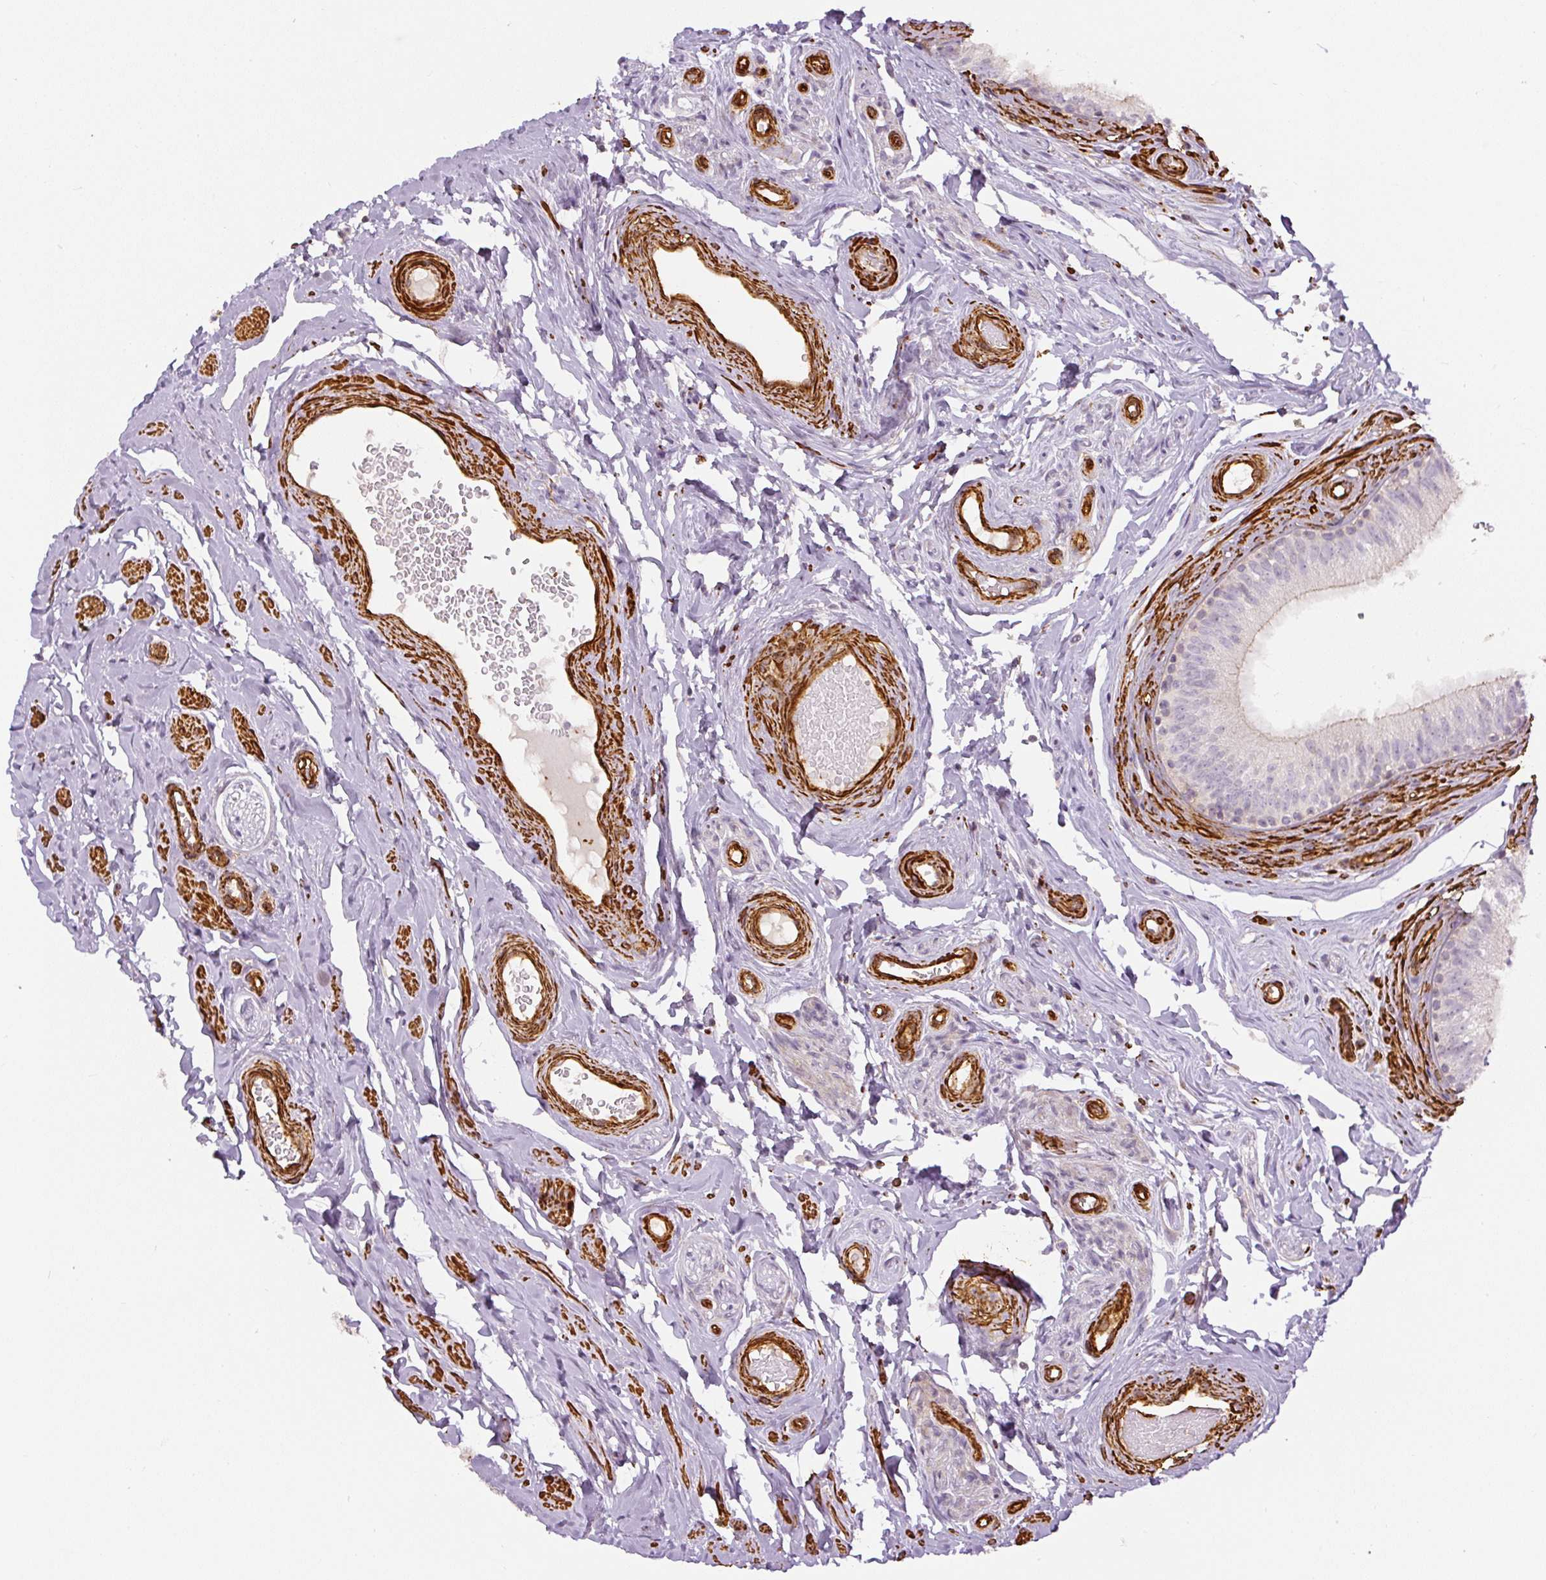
{"staining": {"intensity": "moderate", "quantity": "<25%", "location": "cytoplasmic/membranous"}, "tissue": "epididymis", "cell_type": "Glandular cells", "image_type": "normal", "snomed": [{"axis": "morphology", "description": "Normal tissue, NOS"}, {"axis": "morphology", "description": "Seminoma, NOS"}, {"axis": "topography", "description": "Testis"}, {"axis": "topography", "description": "Epididymis"}], "caption": "IHC histopathology image of unremarkable epididymis: human epididymis stained using immunohistochemistry exhibits low levels of moderate protein expression localized specifically in the cytoplasmic/membranous of glandular cells, appearing as a cytoplasmic/membranous brown color.", "gene": "MYL12A", "patient": {"sex": "male", "age": 45}}